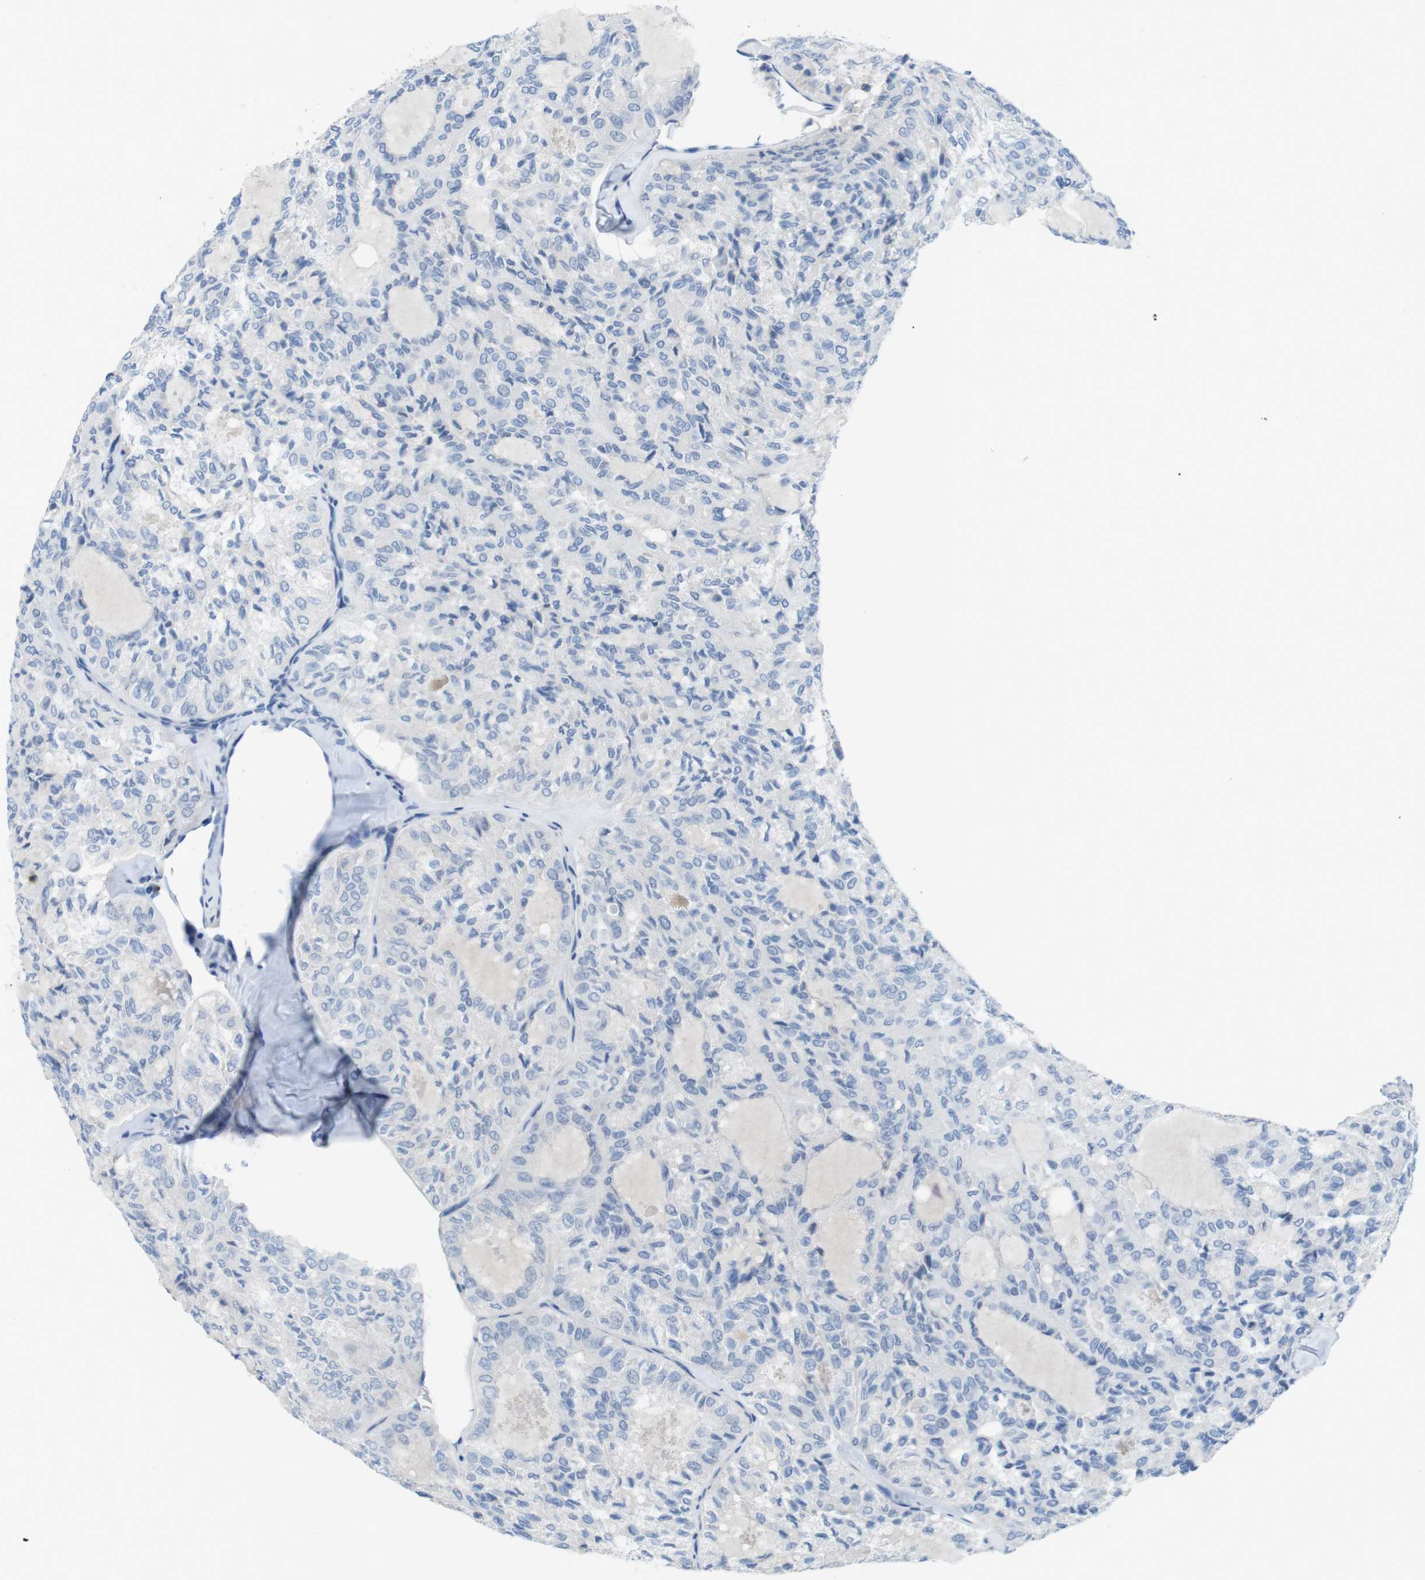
{"staining": {"intensity": "negative", "quantity": "none", "location": "none"}, "tissue": "thyroid cancer", "cell_type": "Tumor cells", "image_type": "cancer", "snomed": [{"axis": "morphology", "description": "Follicular adenoma carcinoma, NOS"}, {"axis": "topography", "description": "Thyroid gland"}], "caption": "Immunohistochemical staining of follicular adenoma carcinoma (thyroid) exhibits no significant expression in tumor cells. (Brightfield microscopy of DAB immunohistochemistry (IHC) at high magnification).", "gene": "CD5", "patient": {"sex": "male", "age": 75}}